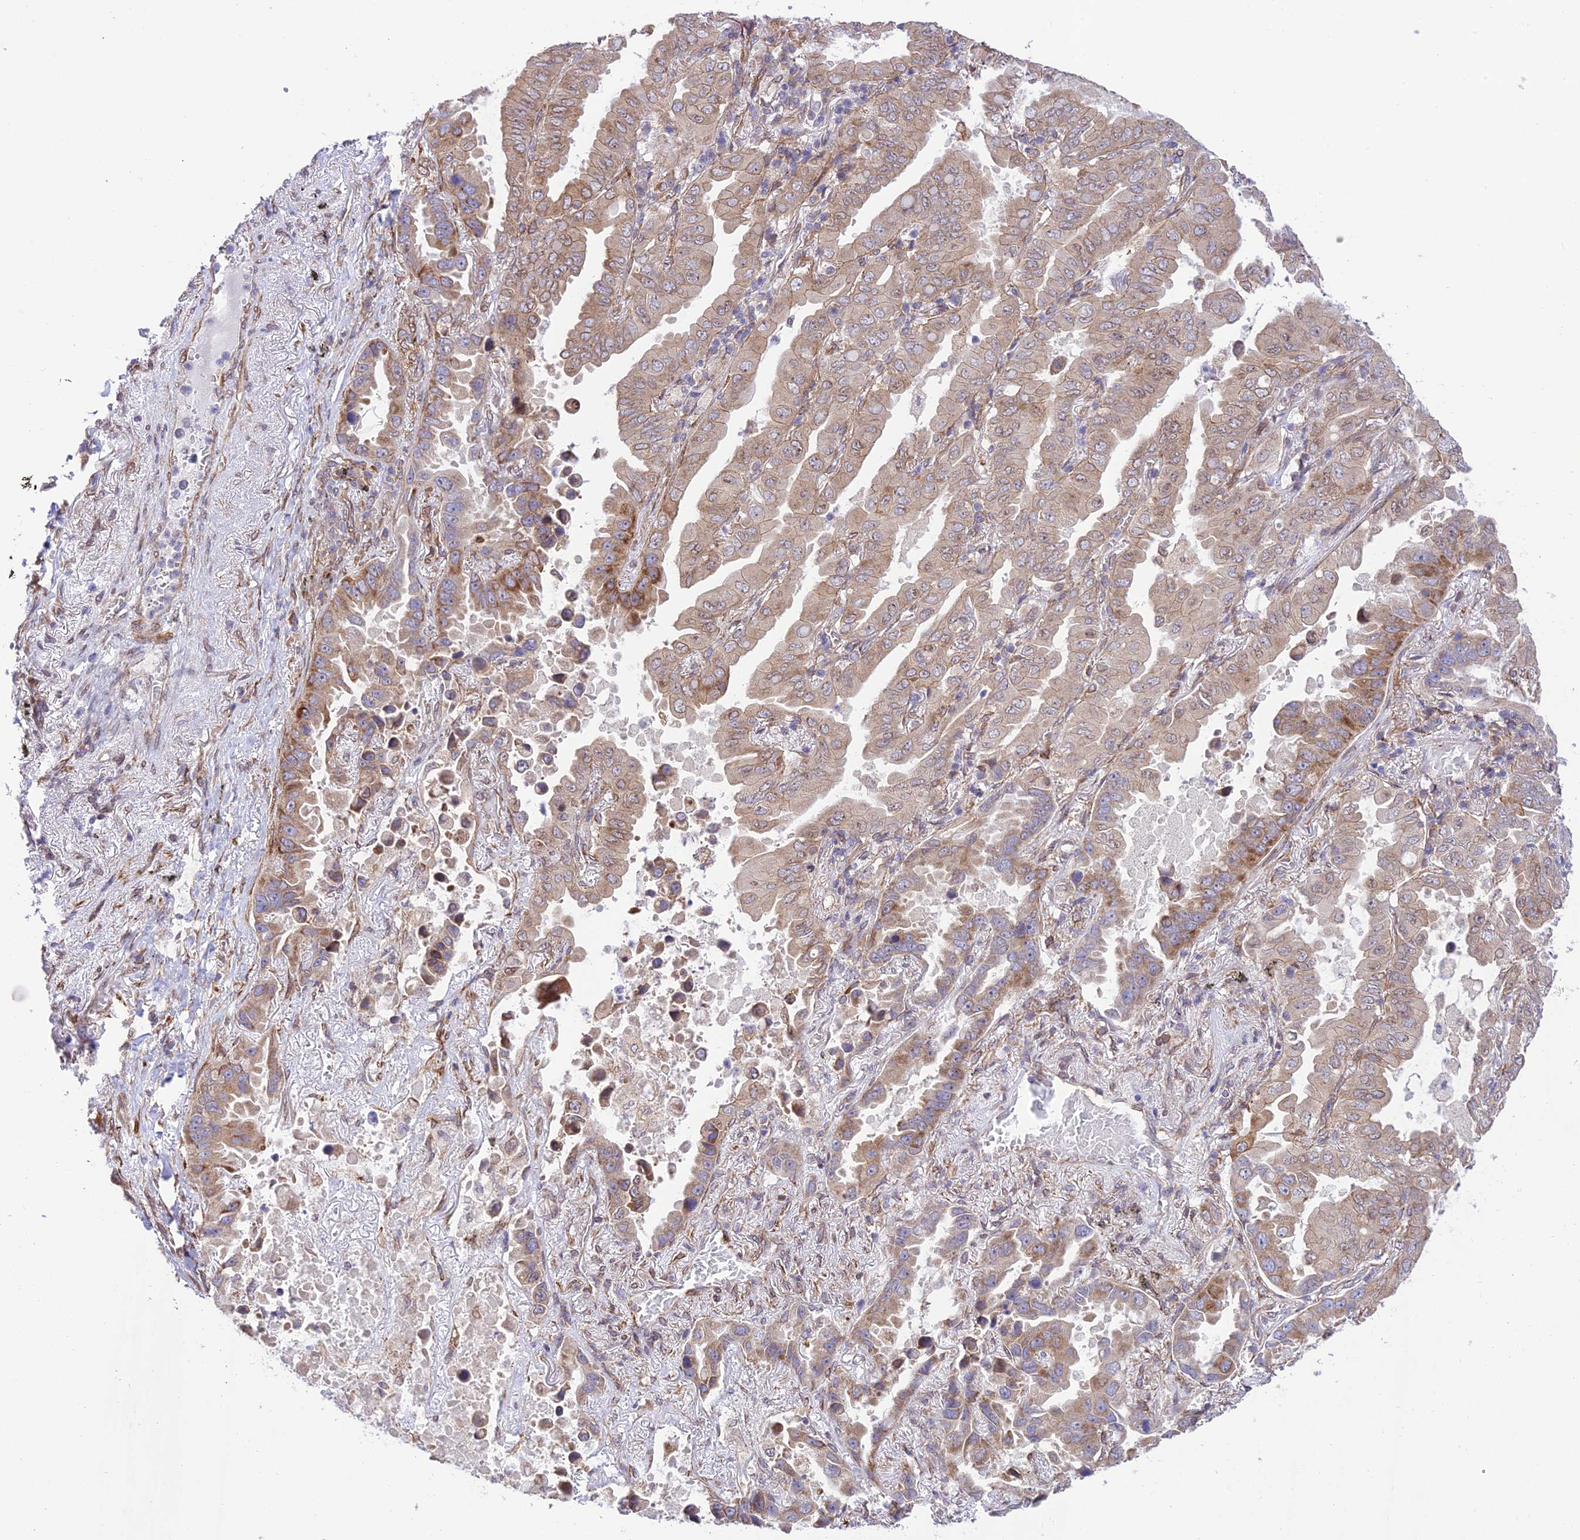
{"staining": {"intensity": "moderate", "quantity": "<25%", "location": "cytoplasmic/membranous"}, "tissue": "lung cancer", "cell_type": "Tumor cells", "image_type": "cancer", "snomed": [{"axis": "morphology", "description": "Adenocarcinoma, NOS"}, {"axis": "topography", "description": "Lung"}], "caption": "The micrograph demonstrates a brown stain indicating the presence of a protein in the cytoplasmic/membranous of tumor cells in lung cancer (adenocarcinoma). The staining was performed using DAB (3,3'-diaminobenzidine), with brown indicating positive protein expression. Nuclei are stained blue with hematoxylin.", "gene": "EXOC3L4", "patient": {"sex": "male", "age": 64}}